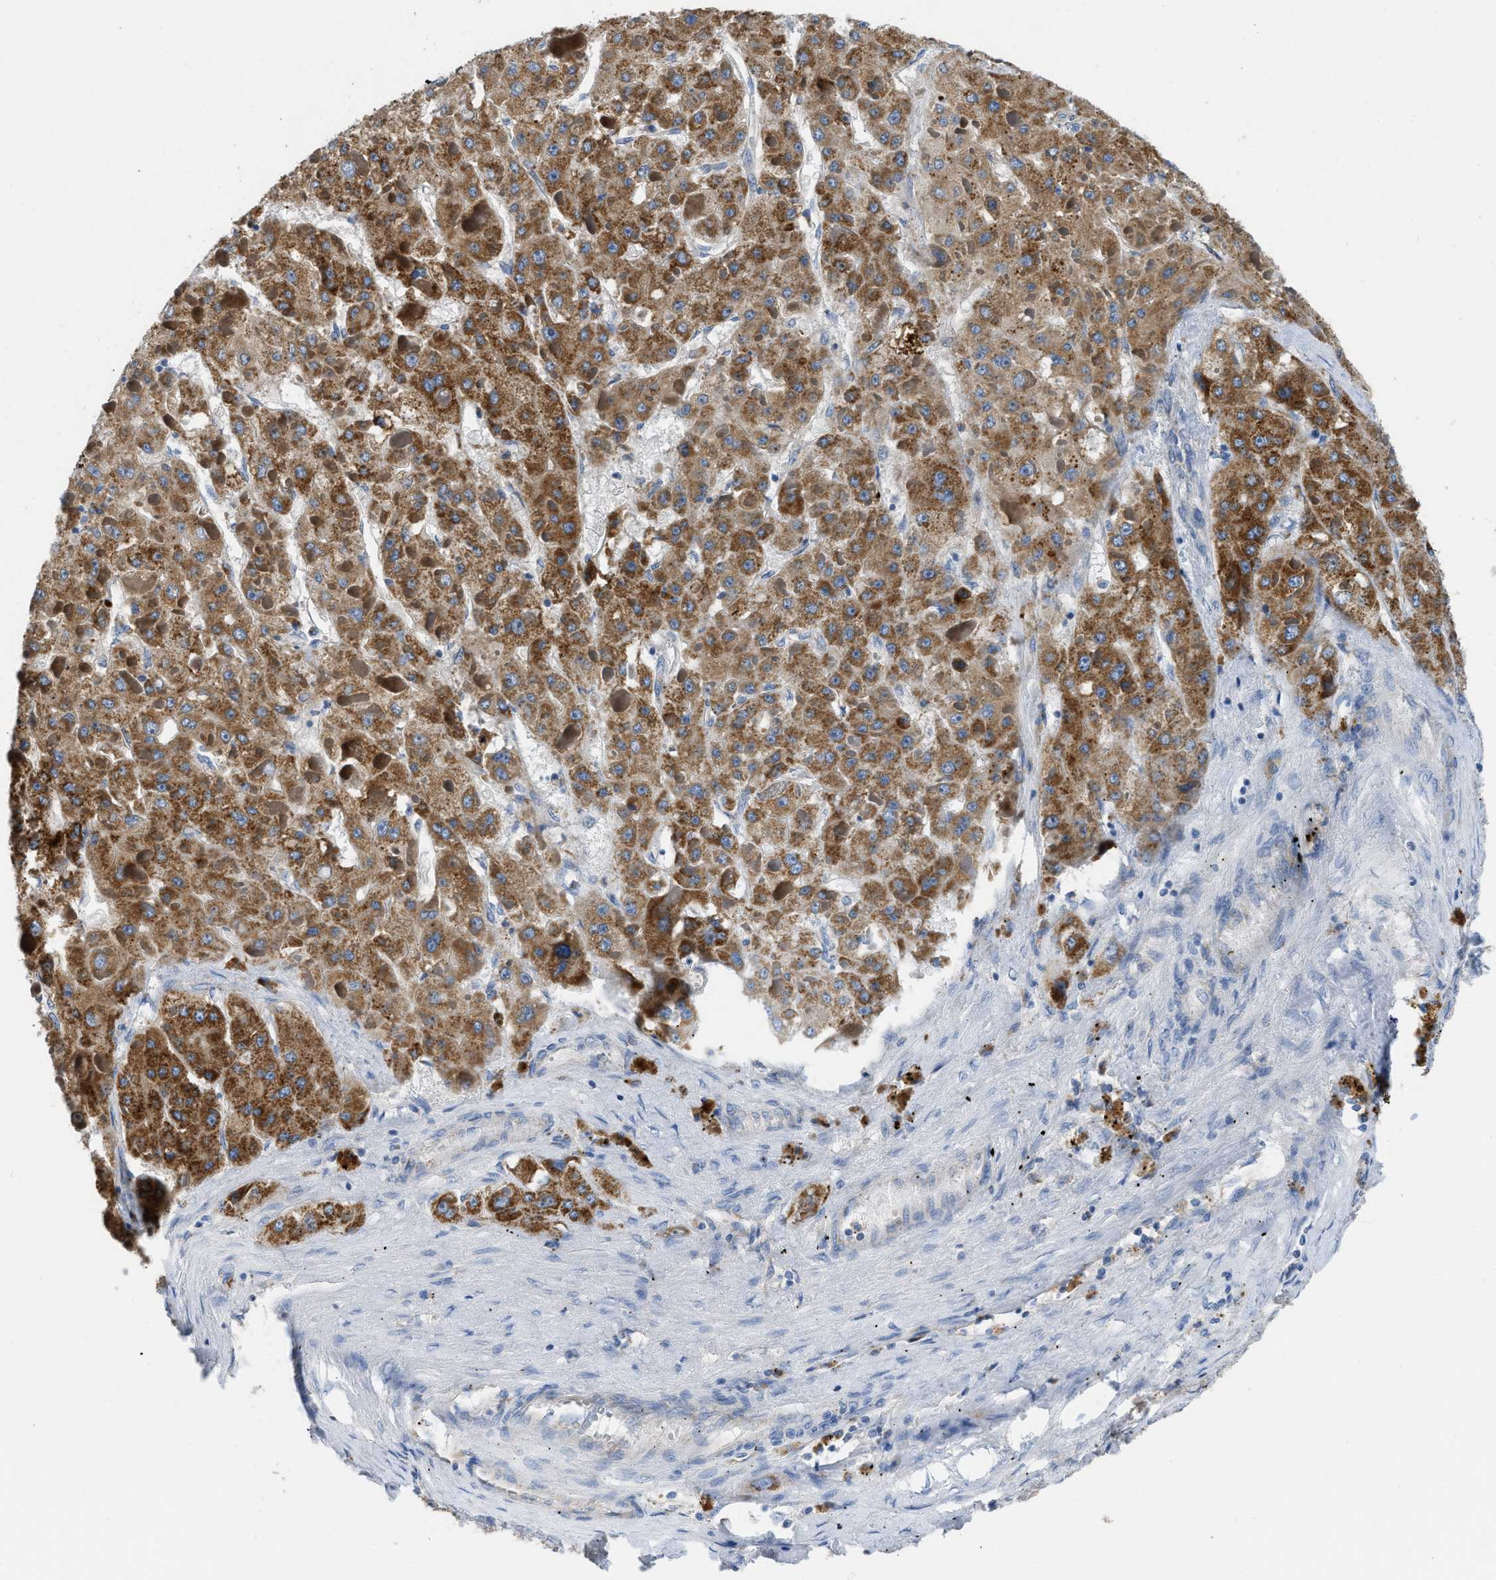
{"staining": {"intensity": "moderate", "quantity": ">75%", "location": "cytoplasmic/membranous"}, "tissue": "liver cancer", "cell_type": "Tumor cells", "image_type": "cancer", "snomed": [{"axis": "morphology", "description": "Carcinoma, Hepatocellular, NOS"}, {"axis": "topography", "description": "Liver"}], "caption": "Protein staining of liver hepatocellular carcinoma tissue displays moderate cytoplasmic/membranous expression in approximately >75% of tumor cells.", "gene": "SLC25A13", "patient": {"sex": "female", "age": 73}}